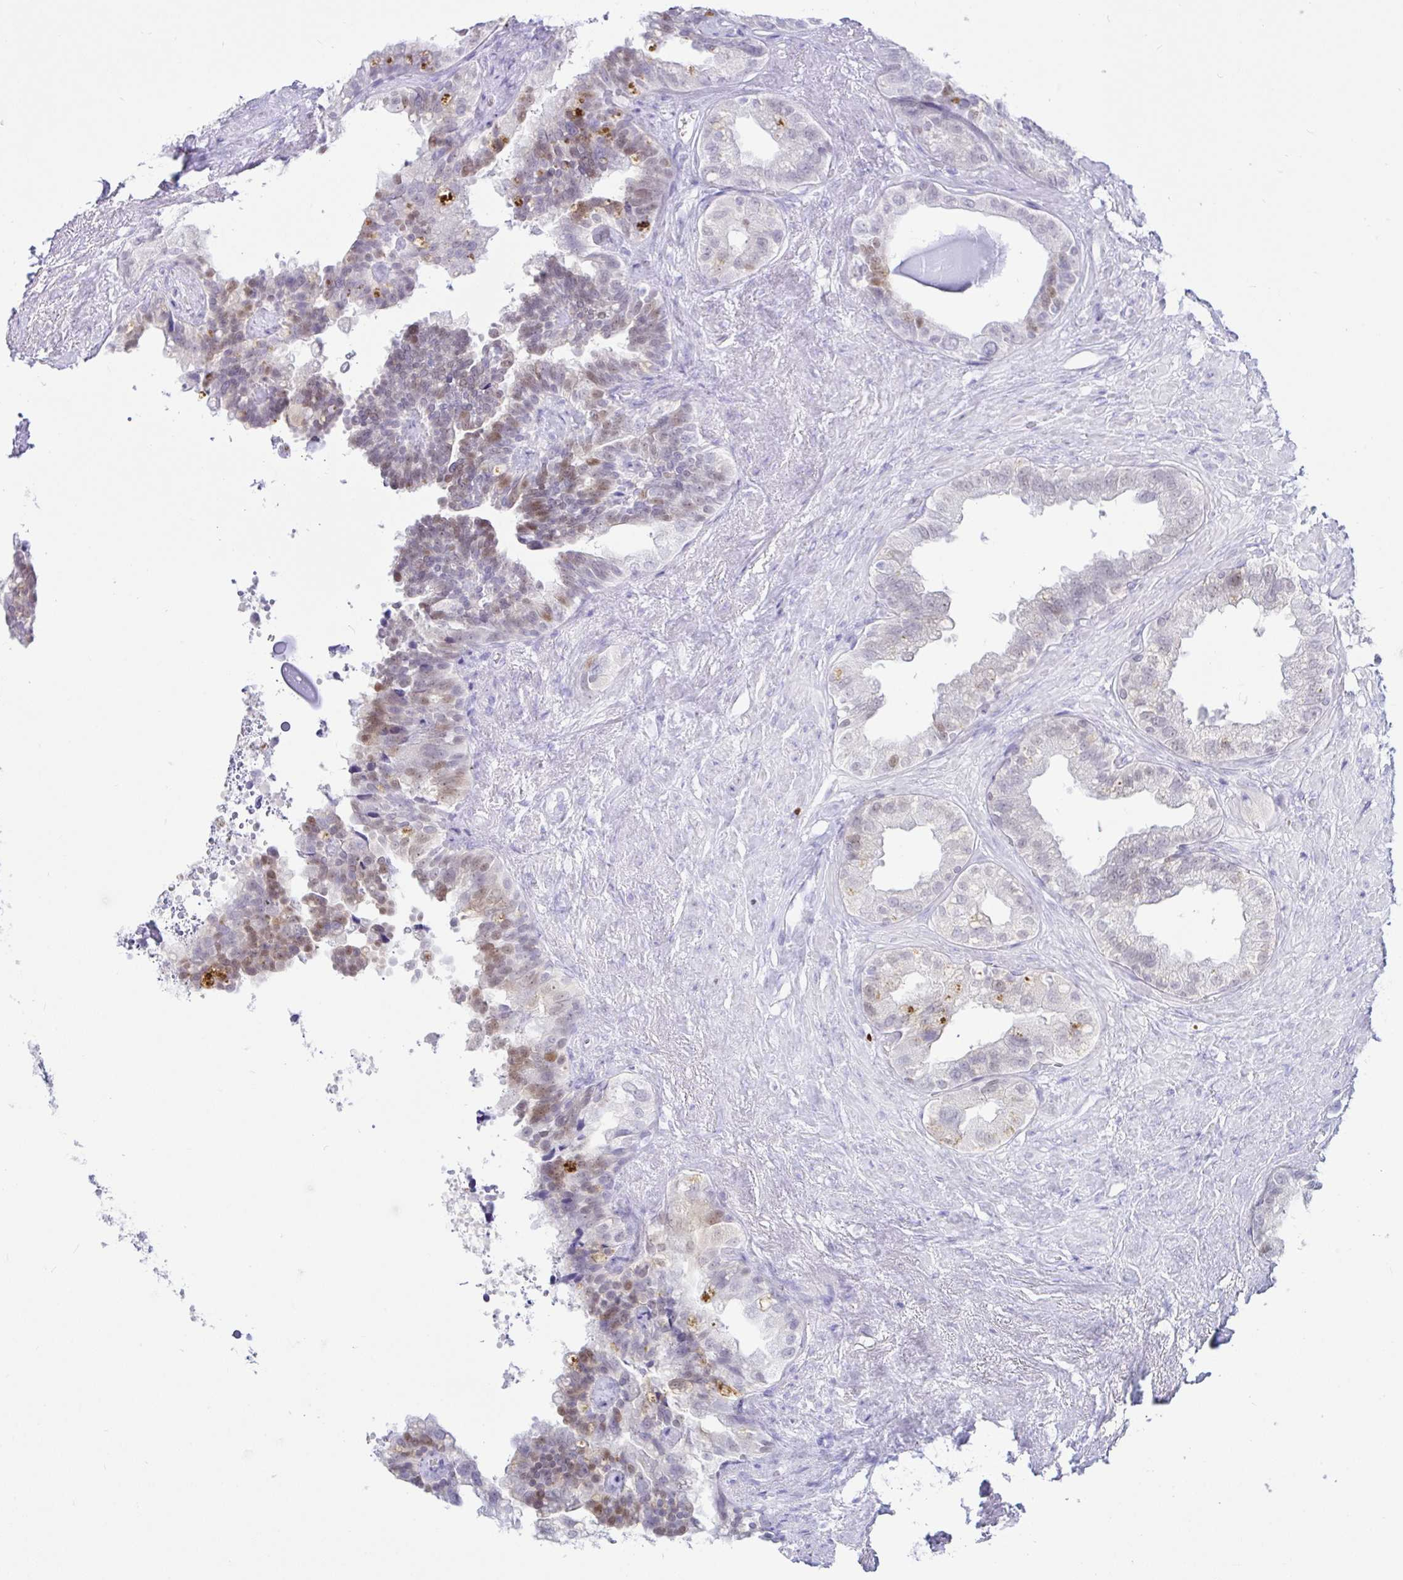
{"staining": {"intensity": "moderate", "quantity": "25%-75%", "location": "nuclear"}, "tissue": "seminal vesicle", "cell_type": "Glandular cells", "image_type": "normal", "snomed": [{"axis": "morphology", "description": "Normal tissue, NOS"}, {"axis": "topography", "description": "Seminal veicle"}, {"axis": "topography", "description": "Peripheral nerve tissue"}], "caption": "A photomicrograph of seminal vesicle stained for a protein demonstrates moderate nuclear brown staining in glandular cells.", "gene": "PAX8", "patient": {"sex": "male", "age": 76}}